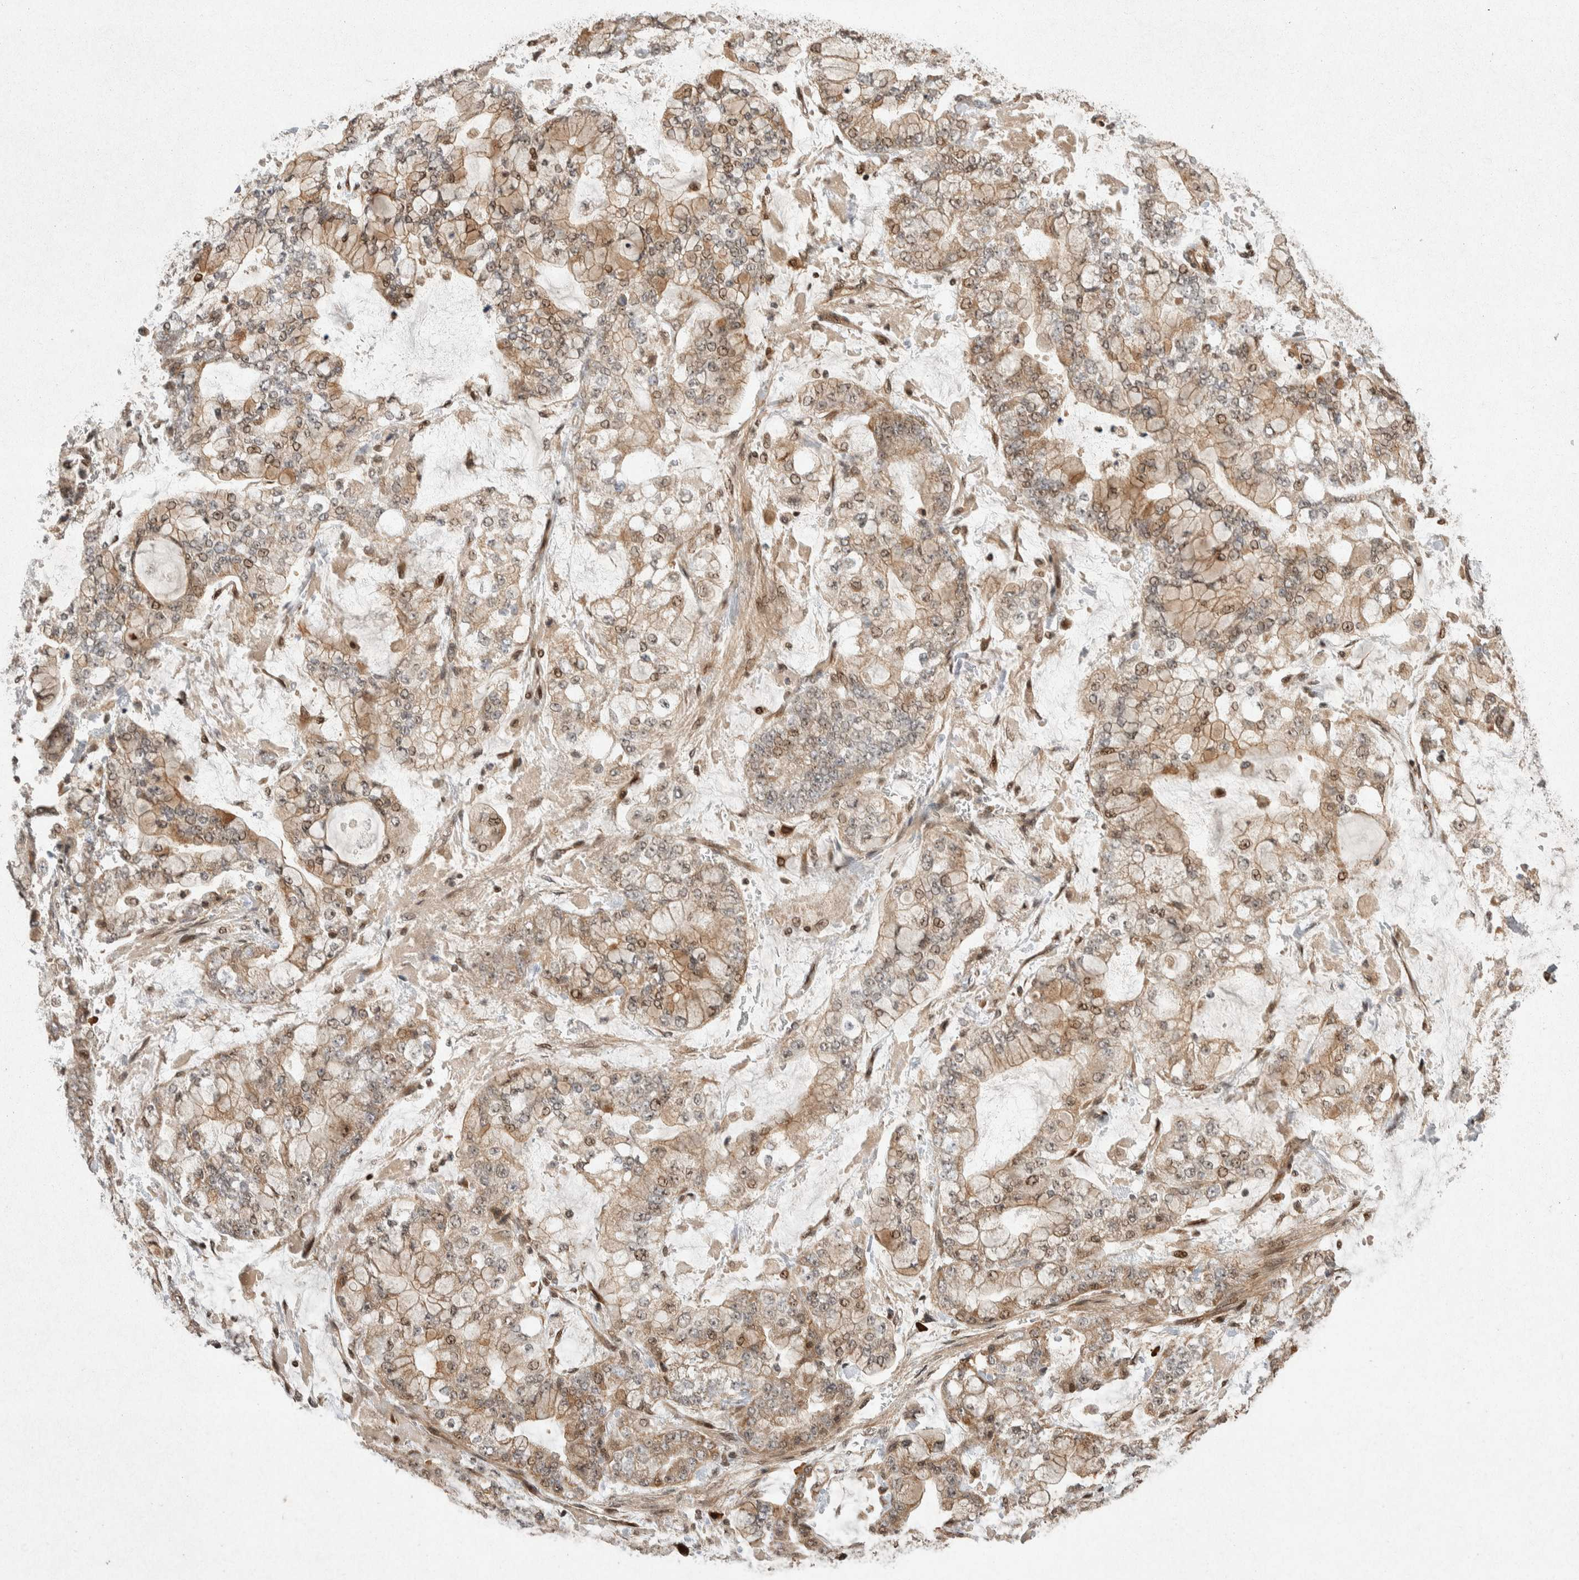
{"staining": {"intensity": "moderate", "quantity": ">75%", "location": "cytoplasmic/membranous,nuclear"}, "tissue": "stomach cancer", "cell_type": "Tumor cells", "image_type": "cancer", "snomed": [{"axis": "morphology", "description": "Adenocarcinoma, NOS"}, {"axis": "topography", "description": "Stomach"}], "caption": "Stomach cancer (adenocarcinoma) stained with a brown dye exhibits moderate cytoplasmic/membranous and nuclear positive expression in about >75% of tumor cells.", "gene": "TOR1B", "patient": {"sex": "male", "age": 76}}